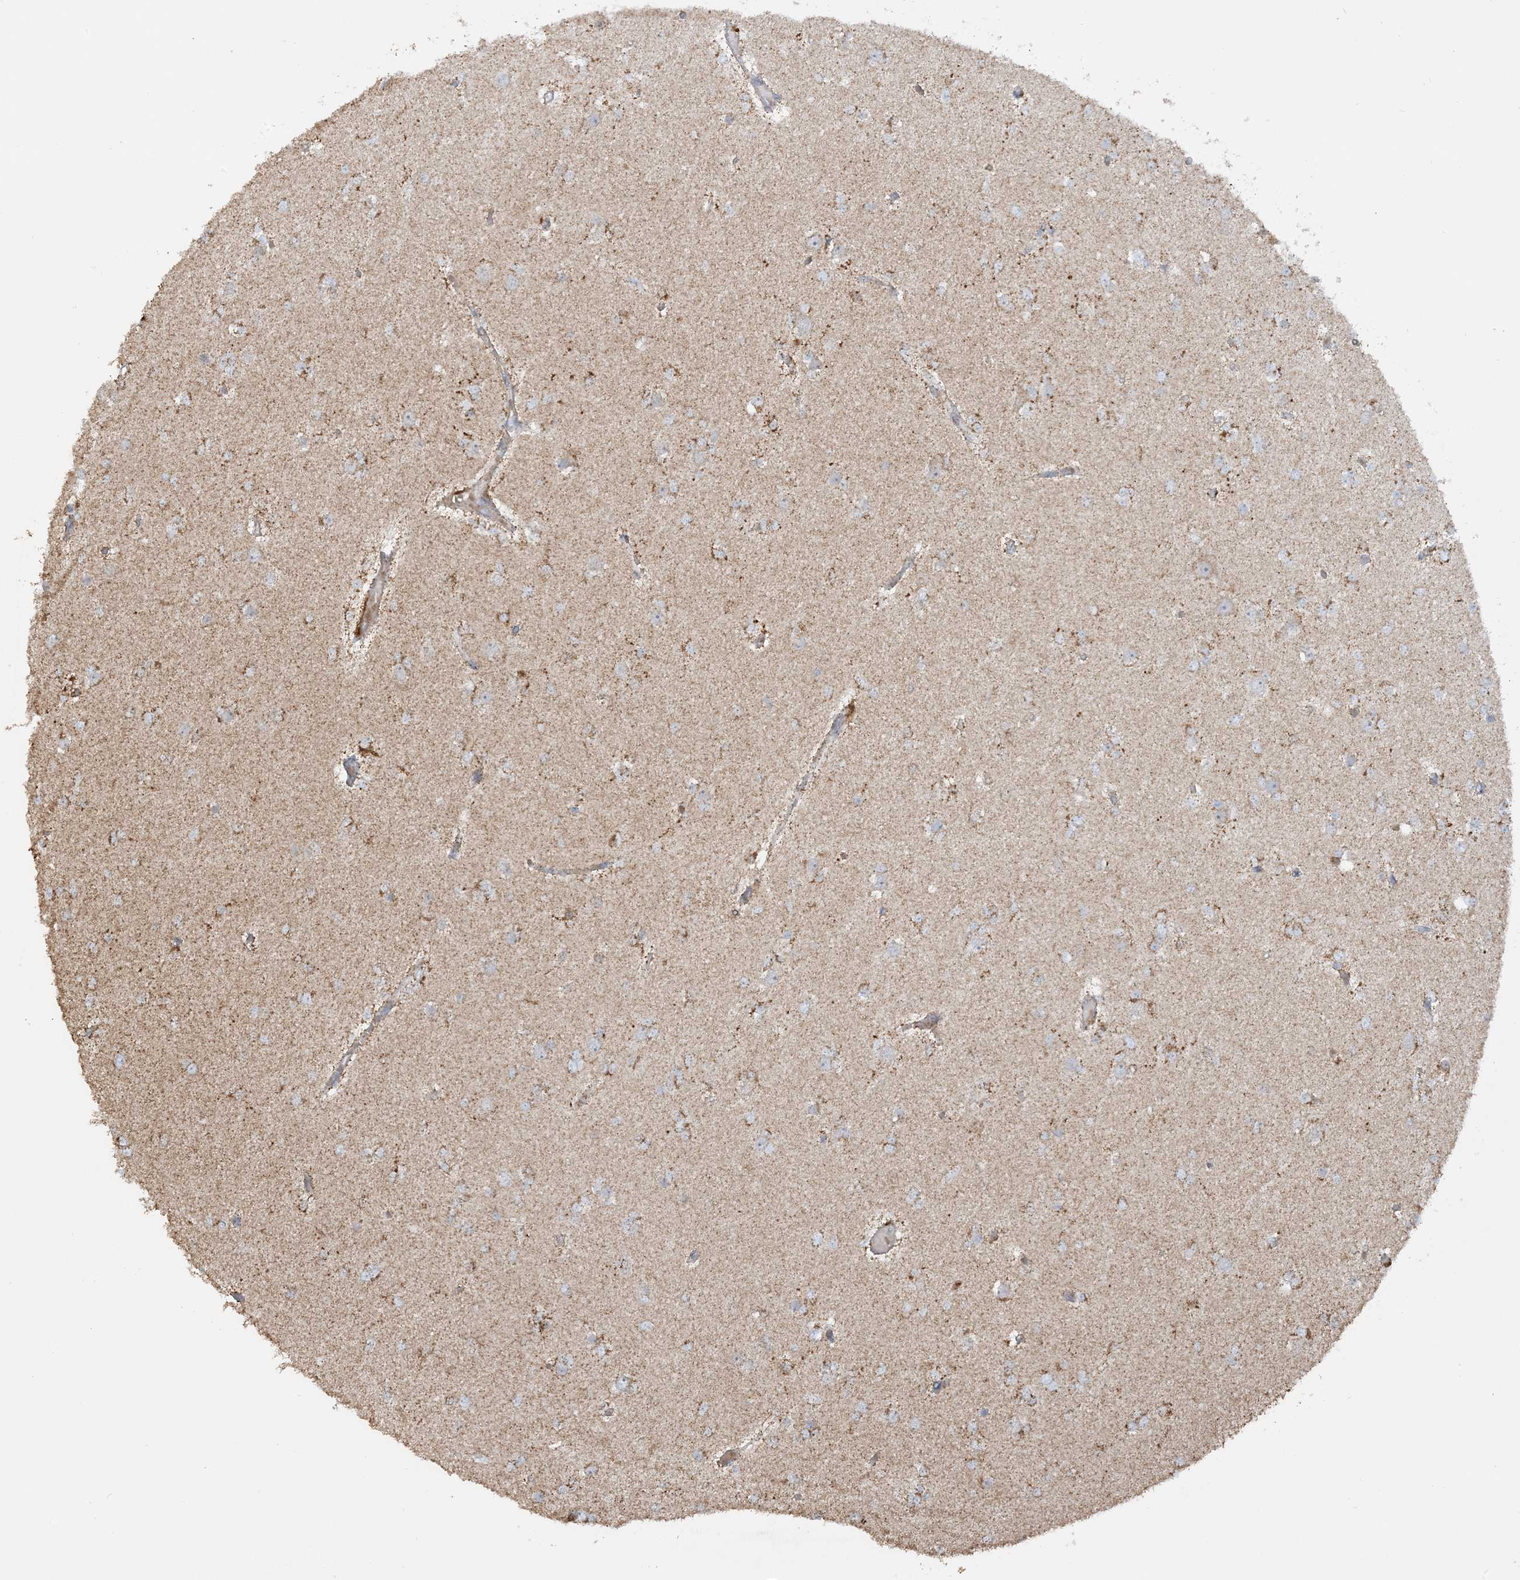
{"staining": {"intensity": "moderate", "quantity": ">75%", "location": "cytoplasmic/membranous"}, "tissue": "glioma", "cell_type": "Tumor cells", "image_type": "cancer", "snomed": [{"axis": "morphology", "description": "Glioma, malignant, Low grade"}, {"axis": "topography", "description": "Brain"}], "caption": "There is medium levels of moderate cytoplasmic/membranous expression in tumor cells of glioma, as demonstrated by immunohistochemical staining (brown color).", "gene": "AGA", "patient": {"sex": "female", "age": 22}}